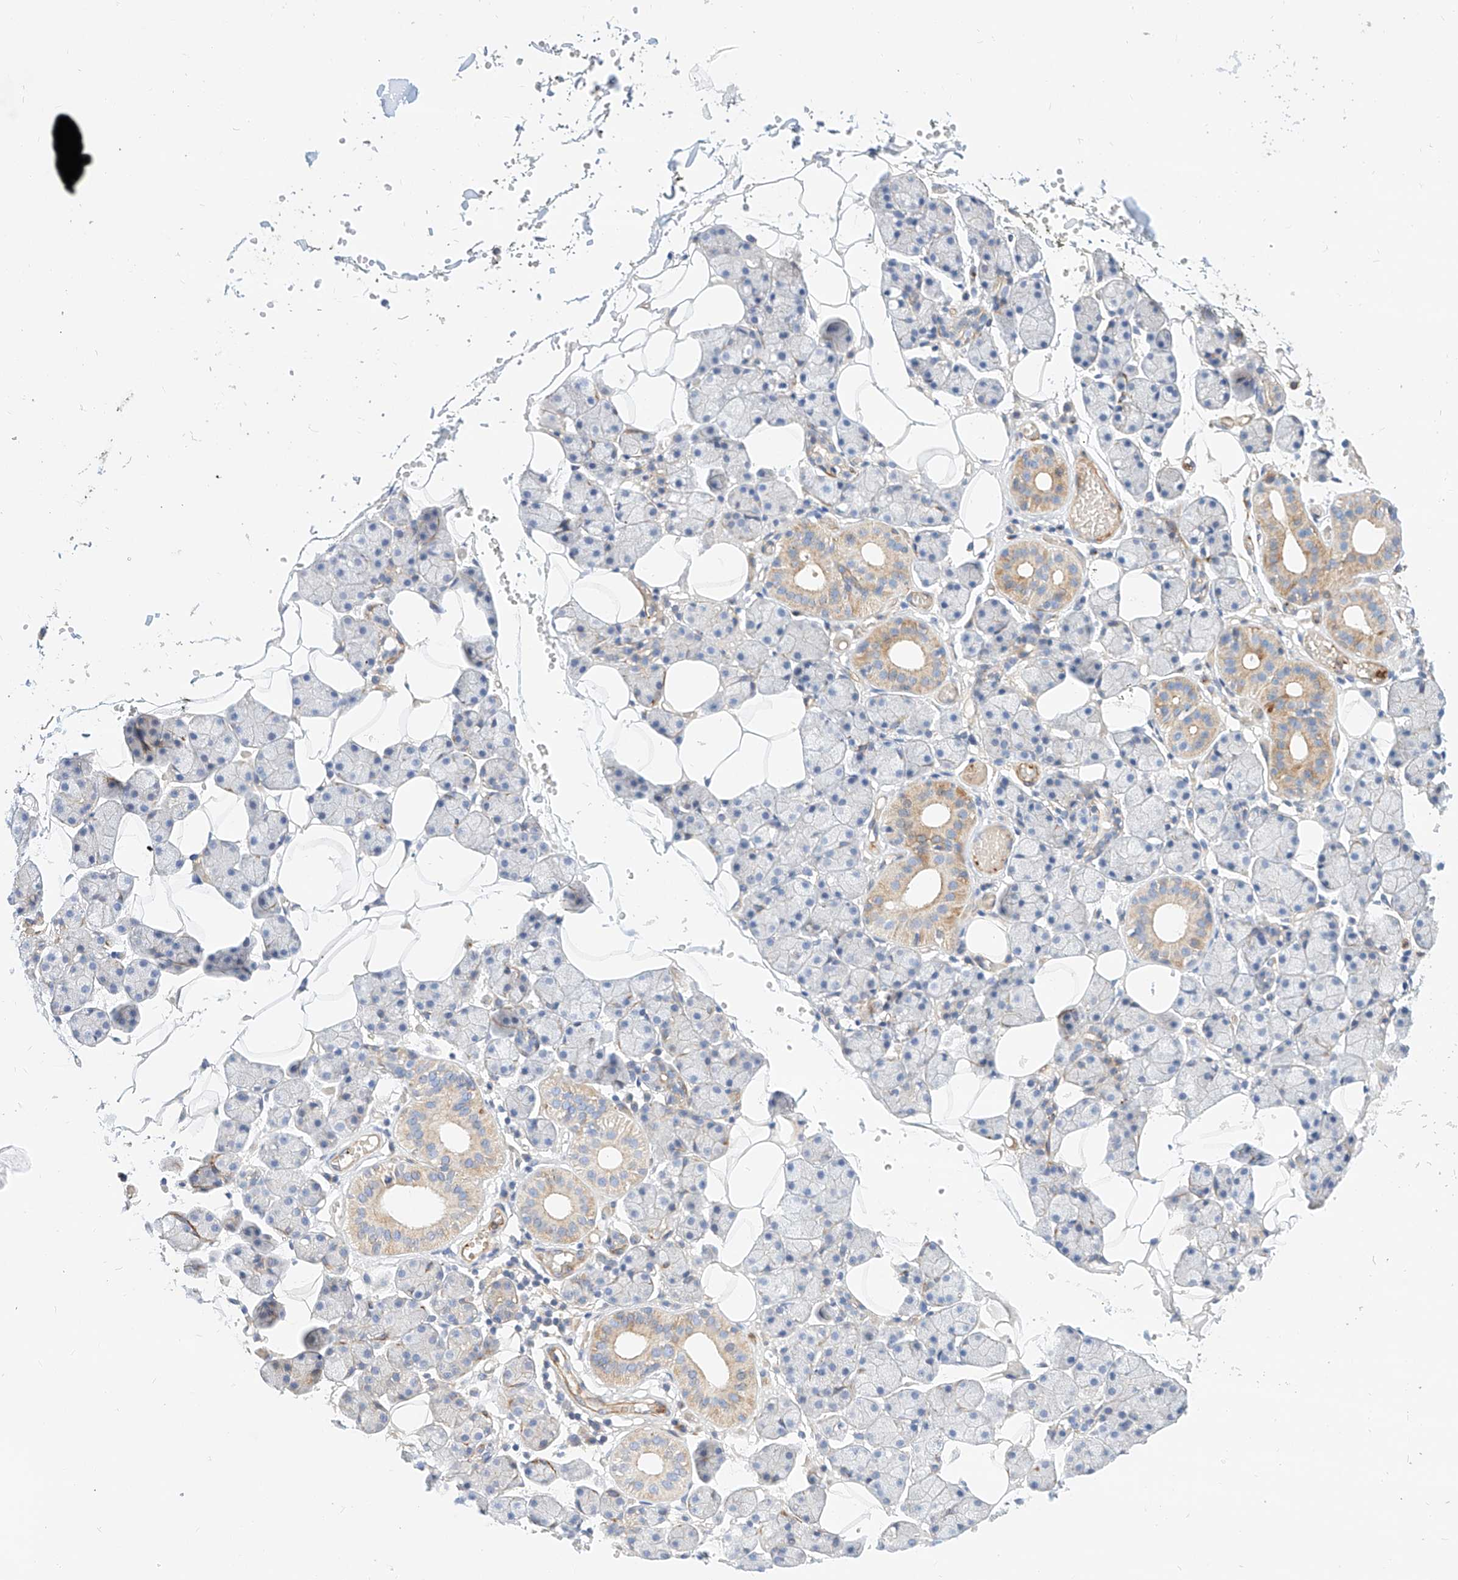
{"staining": {"intensity": "moderate", "quantity": "<25%", "location": "cytoplasmic/membranous"}, "tissue": "salivary gland", "cell_type": "Glandular cells", "image_type": "normal", "snomed": [{"axis": "morphology", "description": "Normal tissue, NOS"}, {"axis": "topography", "description": "Salivary gland"}], "caption": "Immunohistochemical staining of unremarkable salivary gland reveals low levels of moderate cytoplasmic/membranous expression in approximately <25% of glandular cells. Ihc stains the protein of interest in brown and the nuclei are stained blue.", "gene": "KCNH5", "patient": {"sex": "female", "age": 33}}